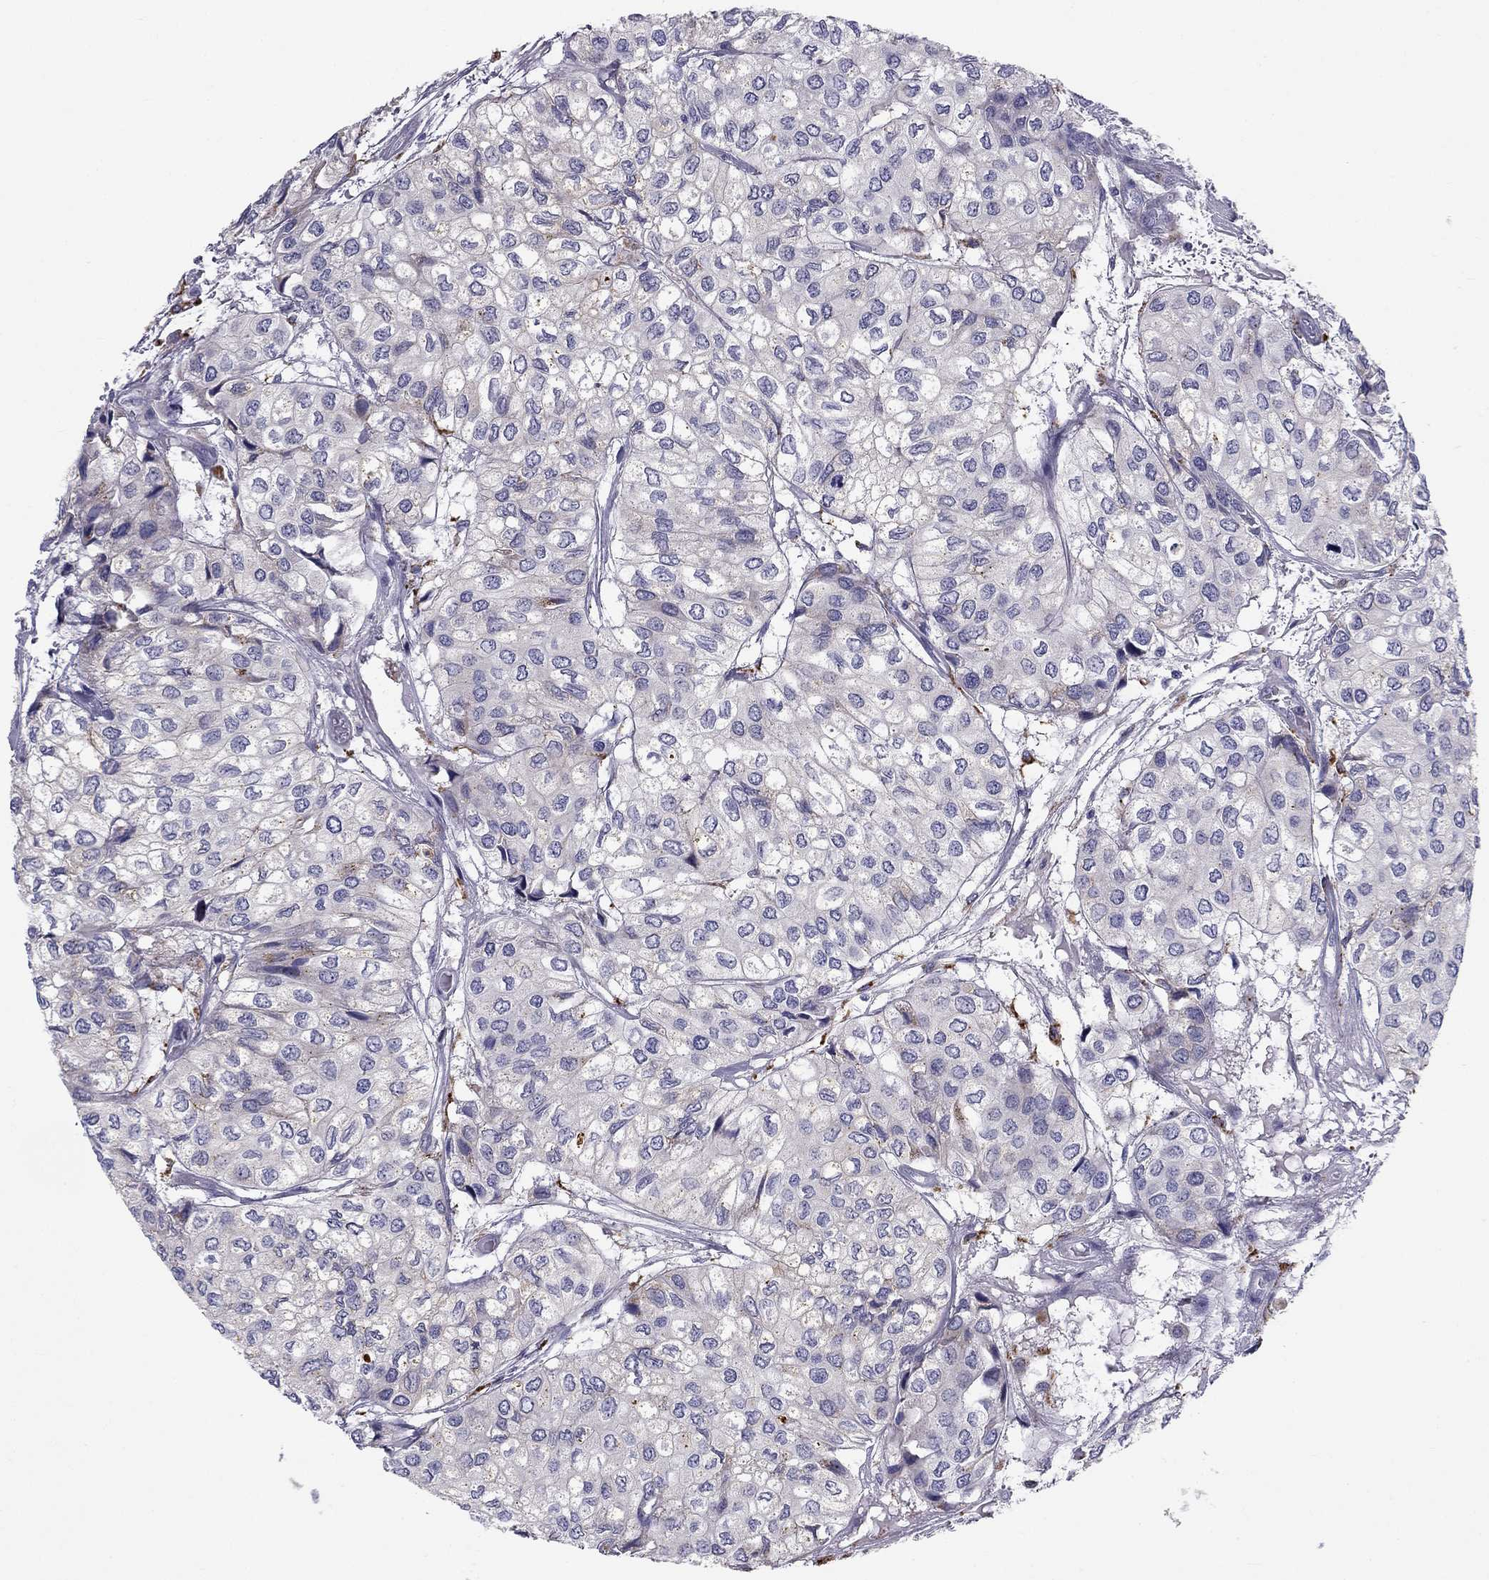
{"staining": {"intensity": "negative", "quantity": "none", "location": "none"}, "tissue": "urothelial cancer", "cell_type": "Tumor cells", "image_type": "cancer", "snomed": [{"axis": "morphology", "description": "Urothelial carcinoma, High grade"}, {"axis": "topography", "description": "Urinary bladder"}], "caption": "Urothelial cancer was stained to show a protein in brown. There is no significant staining in tumor cells.", "gene": "CLPSL2", "patient": {"sex": "male", "age": 73}}